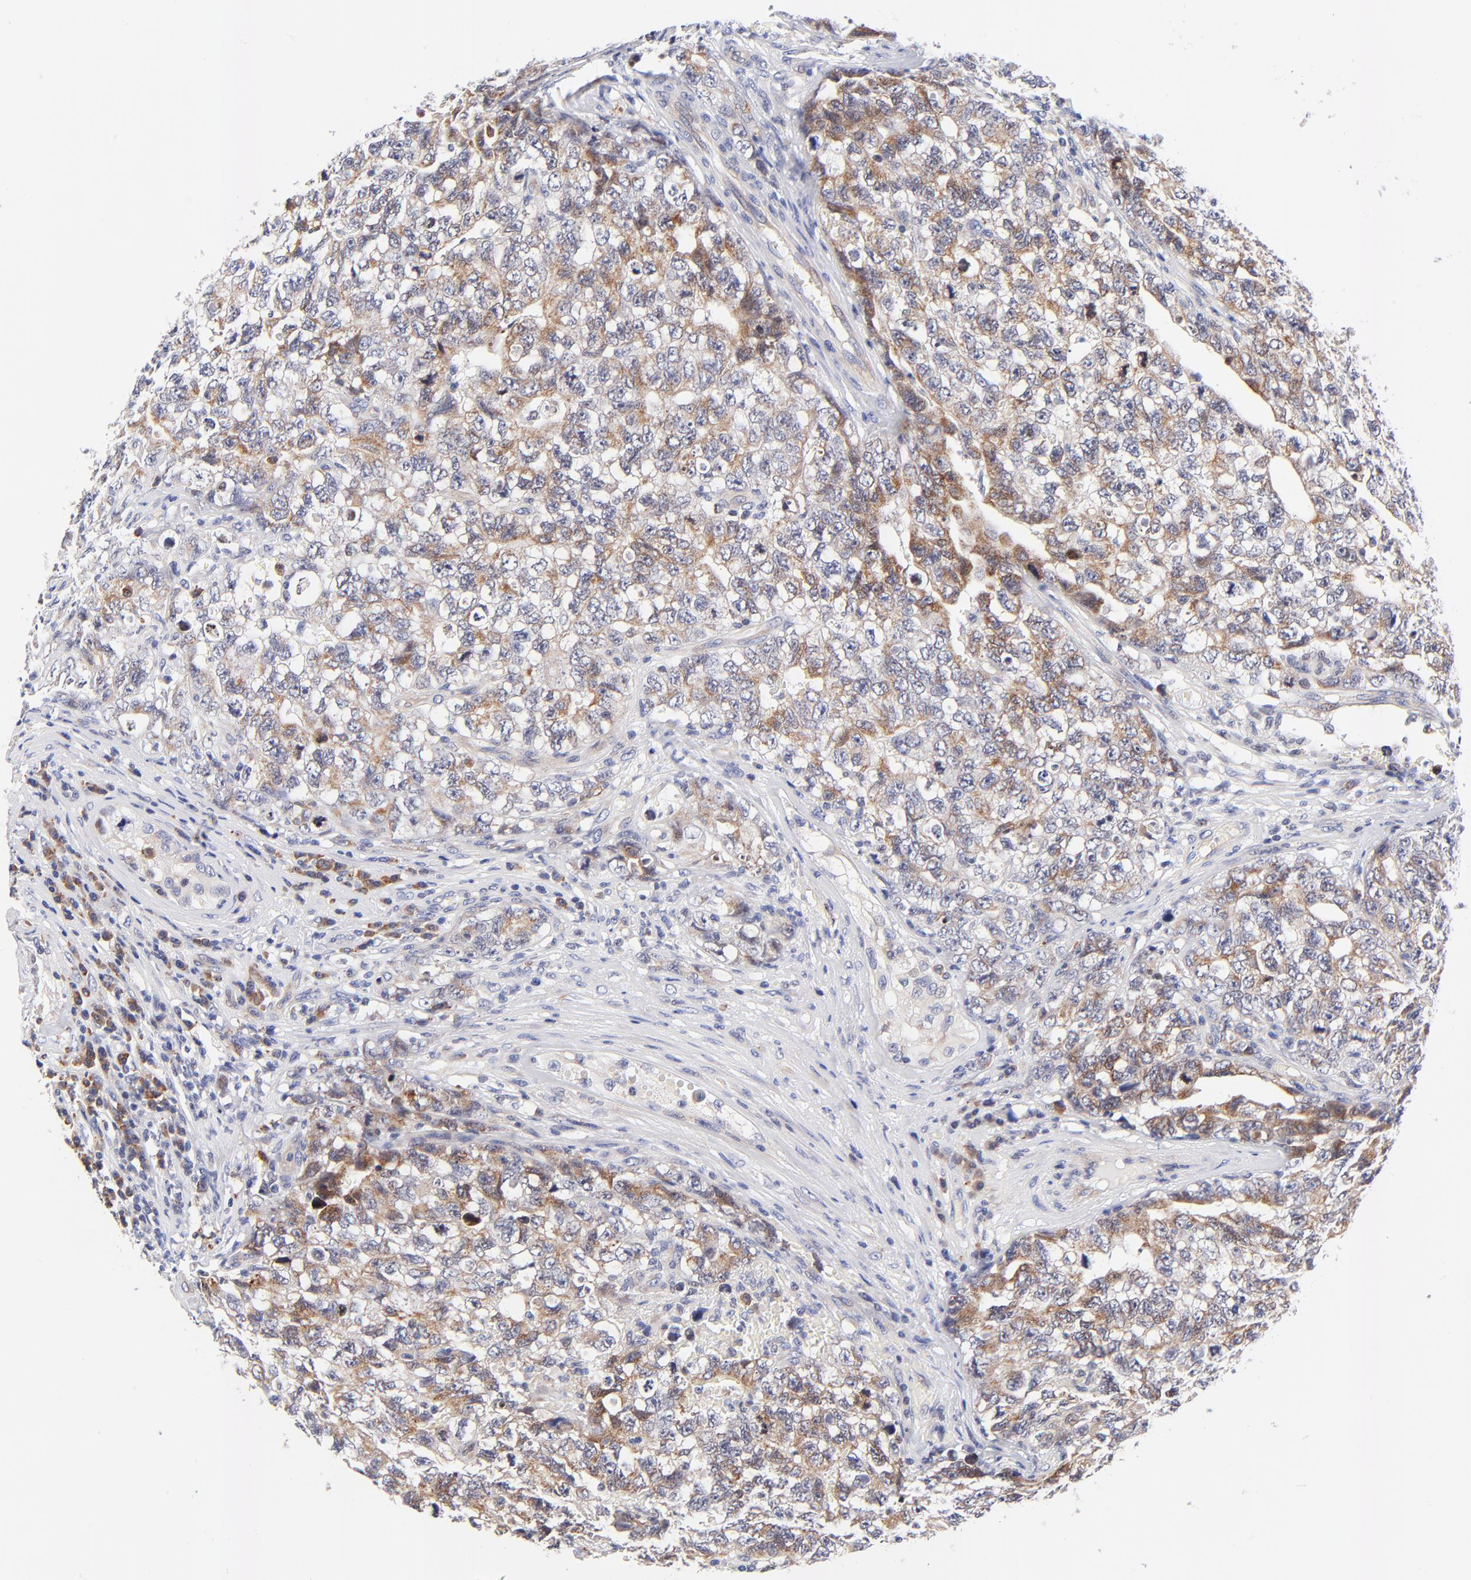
{"staining": {"intensity": "moderate", "quantity": "25%-75%", "location": "cytoplasmic/membranous"}, "tissue": "testis cancer", "cell_type": "Tumor cells", "image_type": "cancer", "snomed": [{"axis": "morphology", "description": "Carcinoma, Embryonal, NOS"}, {"axis": "topography", "description": "Testis"}], "caption": "A medium amount of moderate cytoplasmic/membranous staining is present in about 25%-75% of tumor cells in testis embryonal carcinoma tissue.", "gene": "AFF2", "patient": {"sex": "male", "age": 31}}